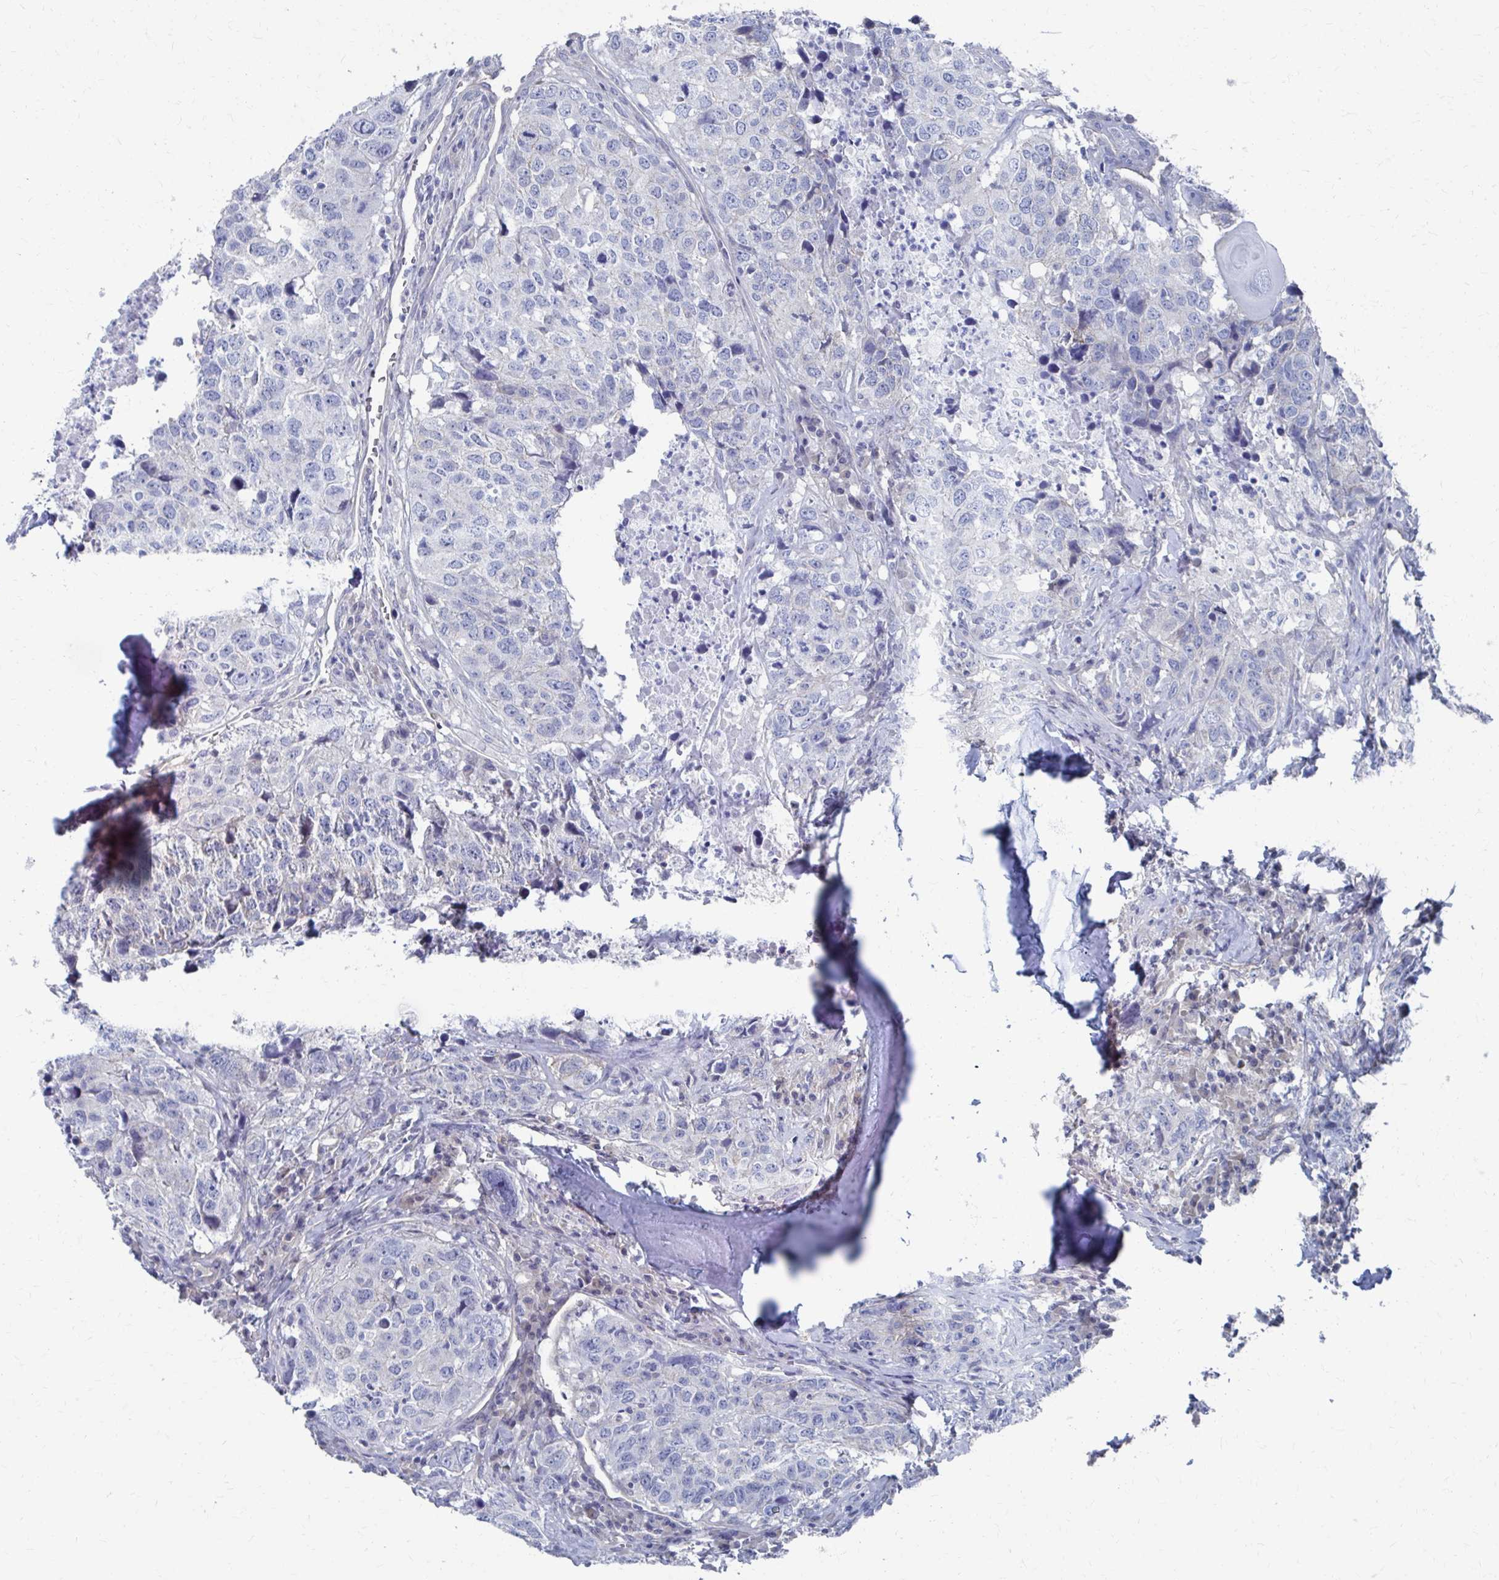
{"staining": {"intensity": "negative", "quantity": "none", "location": "none"}, "tissue": "head and neck cancer", "cell_type": "Tumor cells", "image_type": "cancer", "snomed": [{"axis": "morphology", "description": "Normal tissue, NOS"}, {"axis": "morphology", "description": "Squamous cell carcinoma, NOS"}, {"axis": "topography", "description": "Skeletal muscle"}, {"axis": "topography", "description": "Vascular tissue"}, {"axis": "topography", "description": "Peripheral nerve tissue"}, {"axis": "topography", "description": "Head-Neck"}], "caption": "Immunohistochemical staining of human head and neck squamous cell carcinoma exhibits no significant staining in tumor cells.", "gene": "PLEKHG7", "patient": {"sex": "male", "age": 66}}